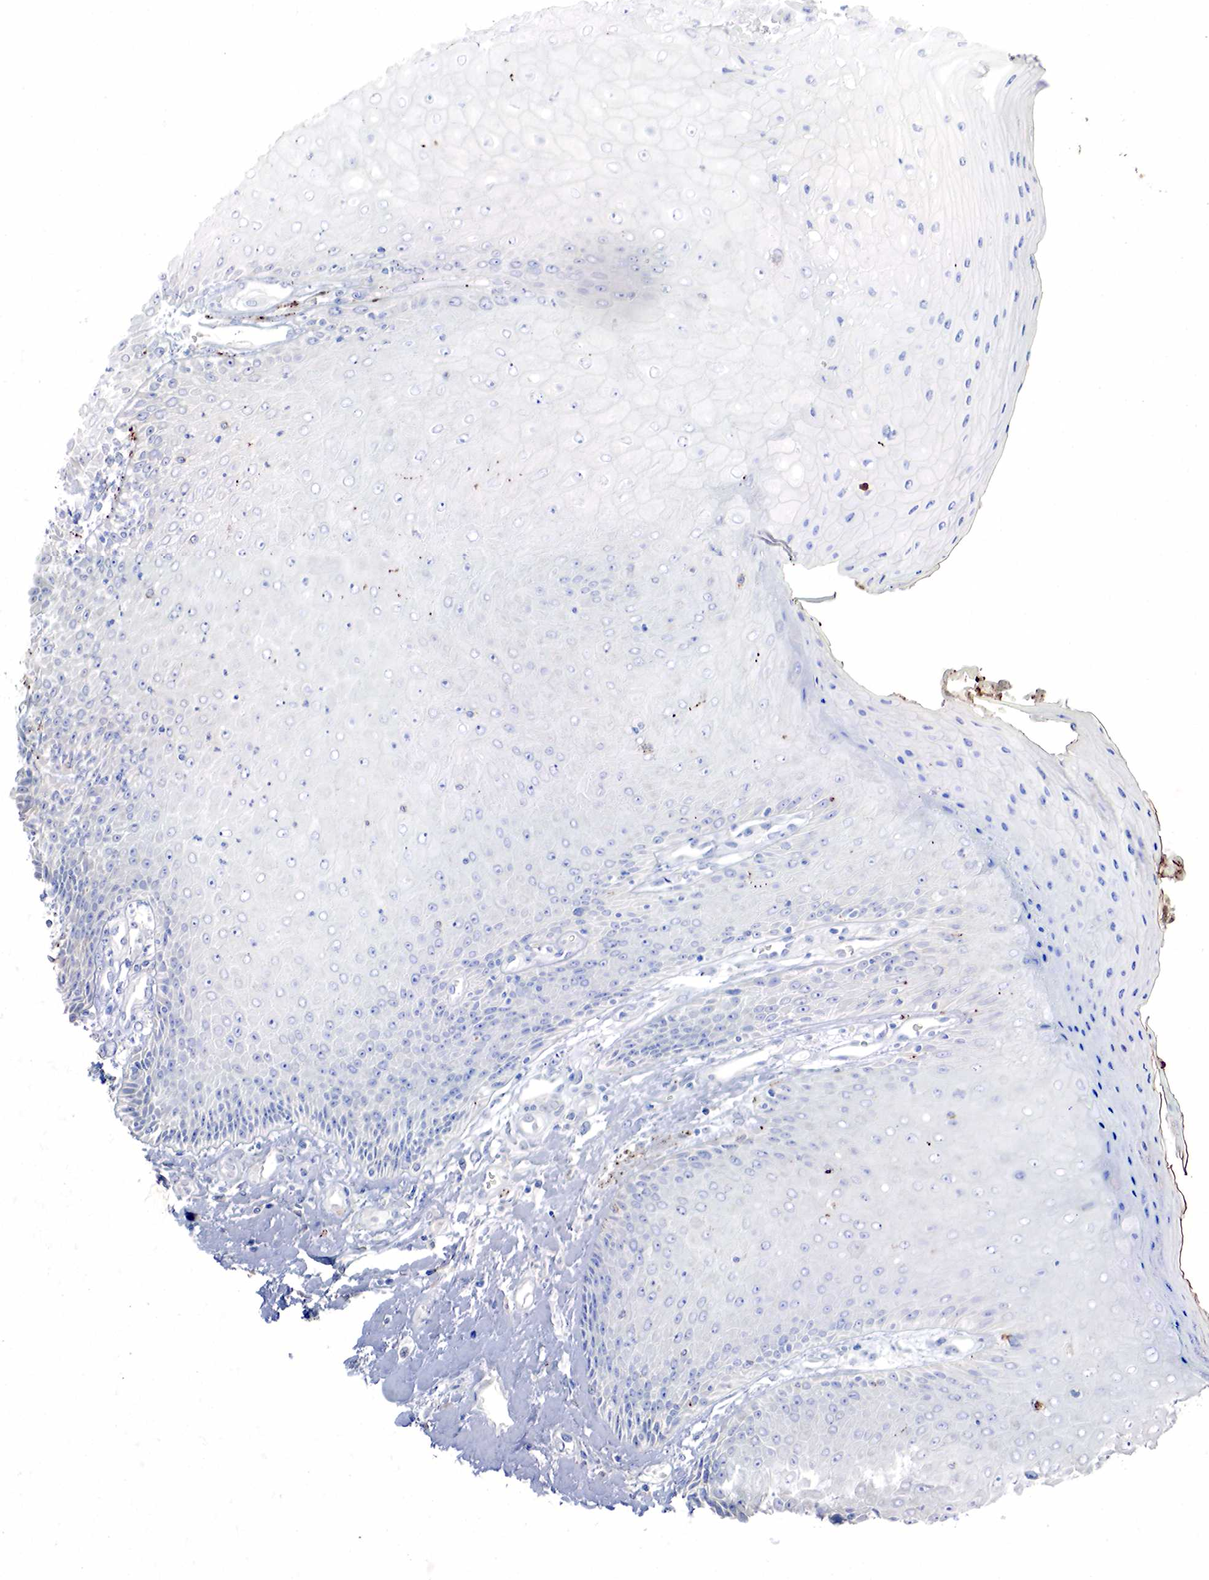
{"staining": {"intensity": "negative", "quantity": "none", "location": "none"}, "tissue": "skin", "cell_type": "Epidermal cells", "image_type": "normal", "snomed": [{"axis": "morphology", "description": "Normal tissue, NOS"}, {"axis": "topography", "description": "Skin"}, {"axis": "topography", "description": "Anal"}], "caption": "This is a micrograph of IHC staining of unremarkable skin, which shows no staining in epidermal cells.", "gene": "SYP", "patient": {"sex": "male", "age": 61}}